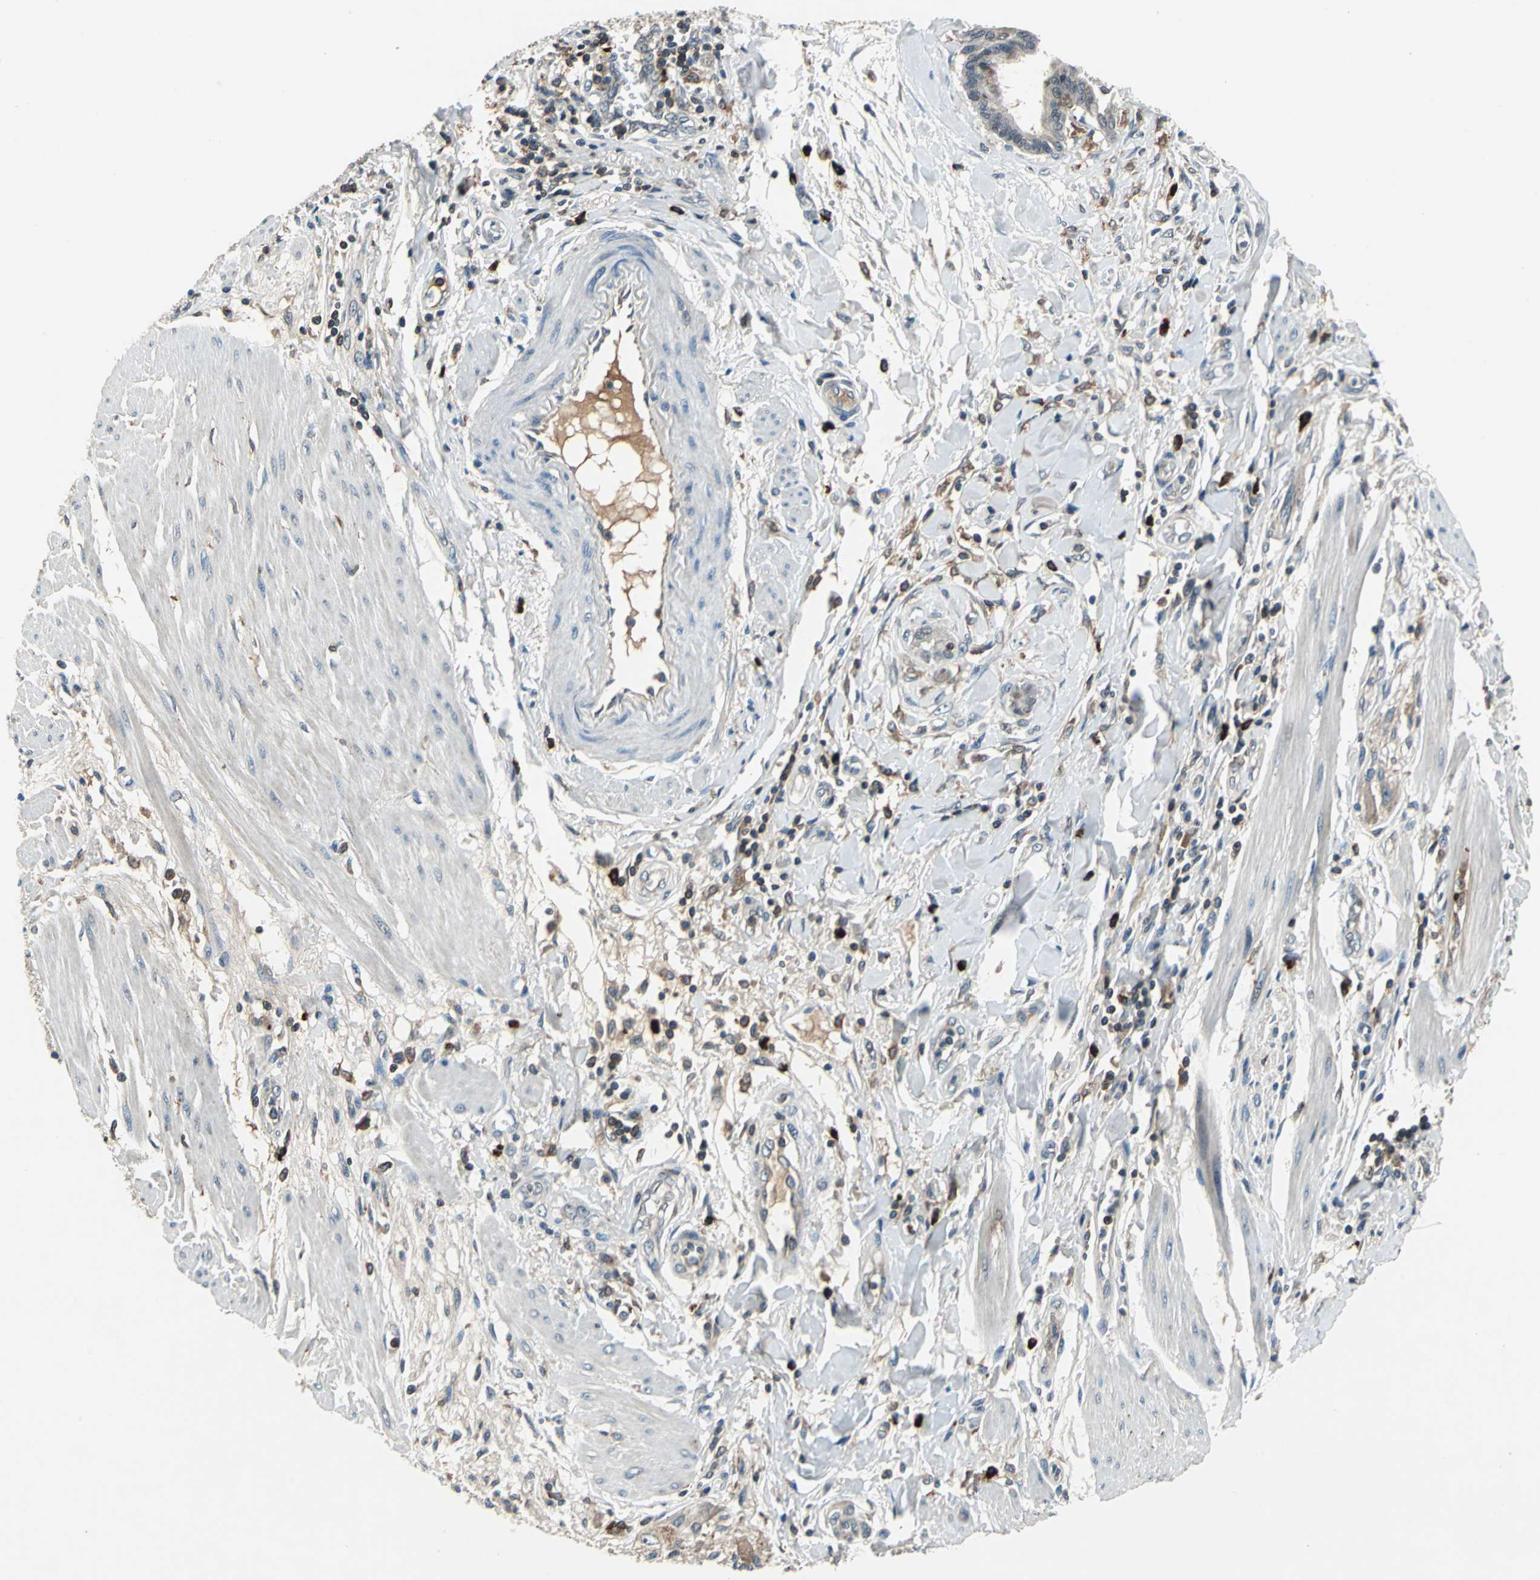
{"staining": {"intensity": "weak", "quantity": "<25%", "location": "cytoplasmic/membranous"}, "tissue": "pancreatic cancer", "cell_type": "Tumor cells", "image_type": "cancer", "snomed": [{"axis": "morphology", "description": "Adenocarcinoma, NOS"}, {"axis": "topography", "description": "Pancreas"}], "caption": "IHC histopathology image of neoplastic tissue: human pancreatic cancer stained with DAB (3,3'-diaminobenzidine) exhibits no significant protein expression in tumor cells.", "gene": "SLC19A2", "patient": {"sex": "female", "age": 64}}